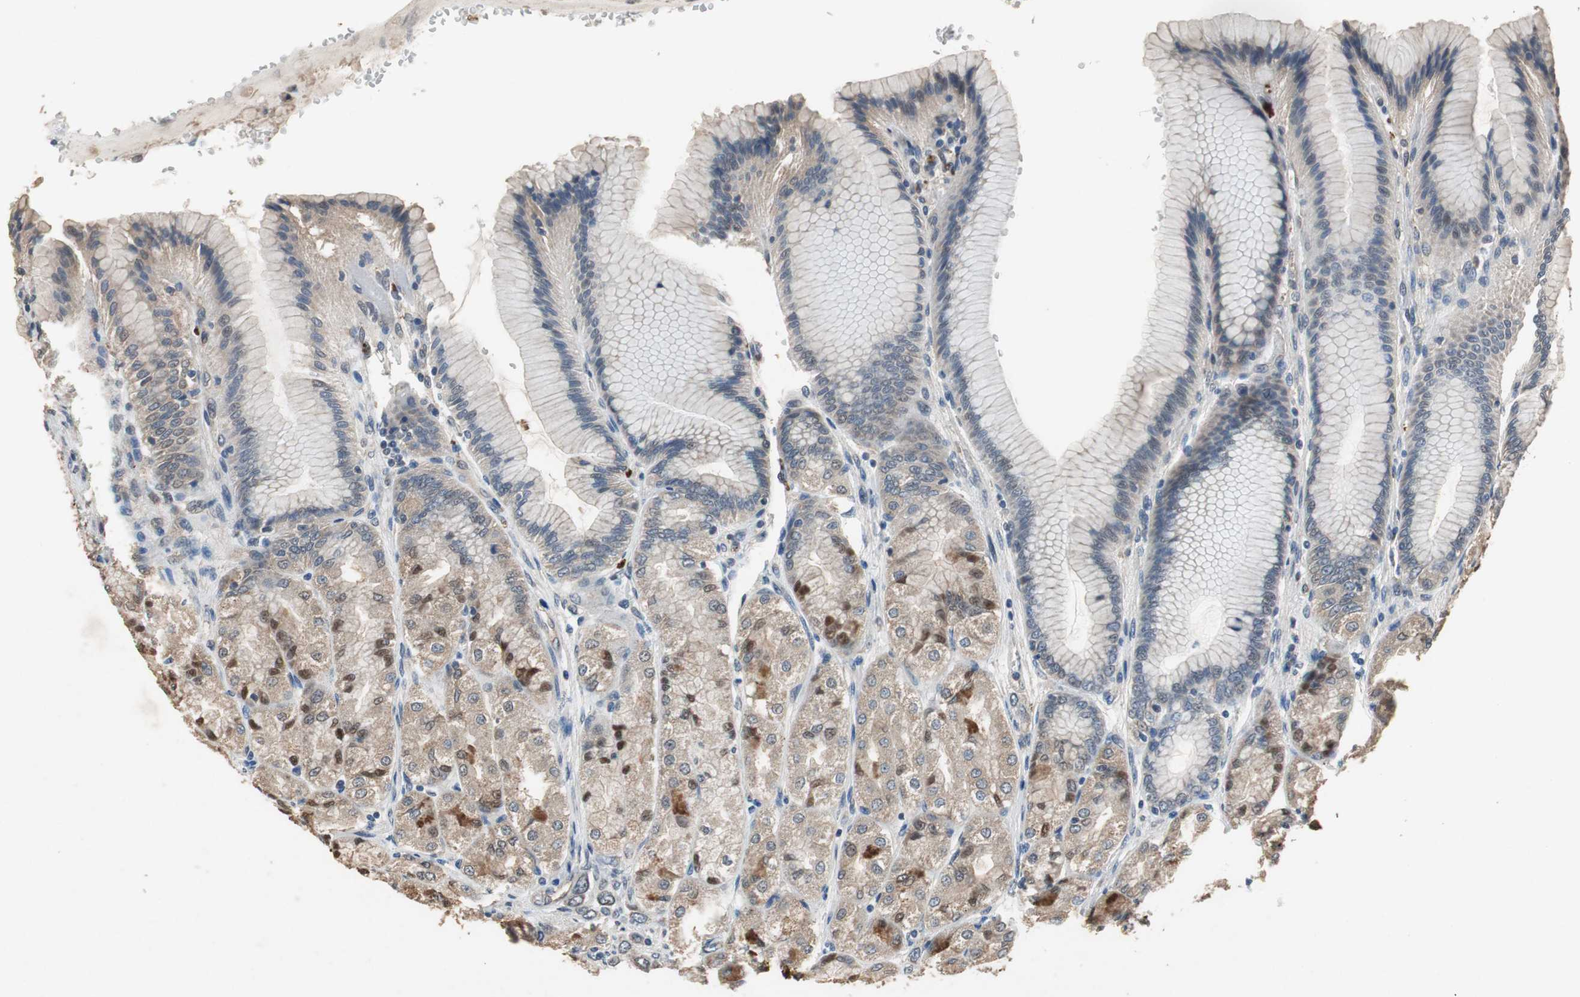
{"staining": {"intensity": "moderate", "quantity": "25%-75%", "location": "cytoplasmic/membranous"}, "tissue": "stomach", "cell_type": "Glandular cells", "image_type": "normal", "snomed": [{"axis": "morphology", "description": "Normal tissue, NOS"}, {"axis": "morphology", "description": "Adenocarcinoma, NOS"}, {"axis": "topography", "description": "Stomach"}, {"axis": "topography", "description": "Stomach, lower"}], "caption": "Protein positivity by immunohistochemistry (IHC) demonstrates moderate cytoplasmic/membranous expression in approximately 25%-75% of glandular cells in unremarkable stomach. Nuclei are stained in blue.", "gene": "PI4KB", "patient": {"sex": "female", "age": 65}}